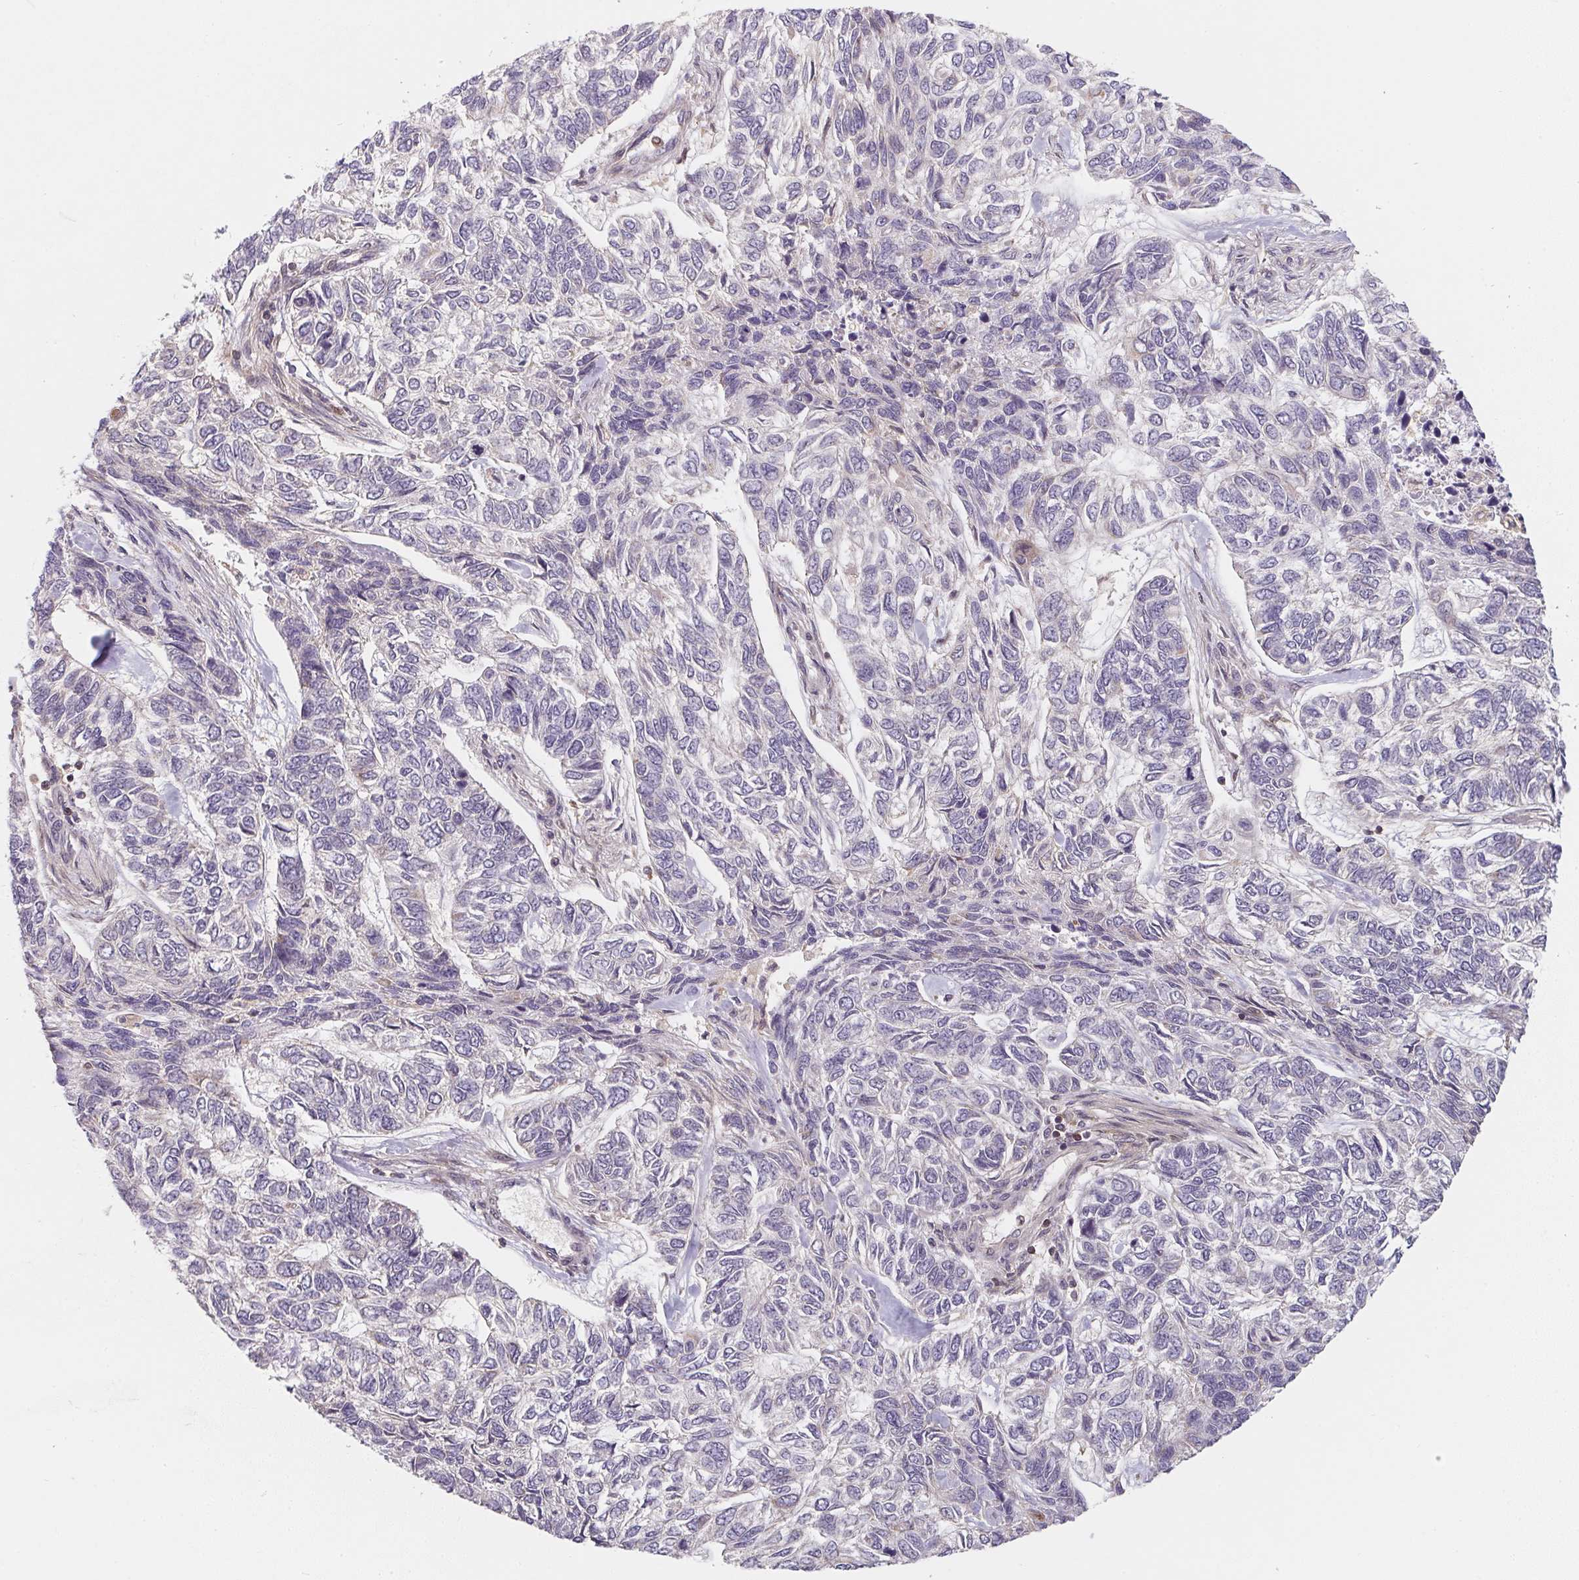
{"staining": {"intensity": "negative", "quantity": "none", "location": "none"}, "tissue": "skin cancer", "cell_type": "Tumor cells", "image_type": "cancer", "snomed": [{"axis": "morphology", "description": "Basal cell carcinoma"}, {"axis": "topography", "description": "Skin"}], "caption": "This is an IHC photomicrograph of basal cell carcinoma (skin). There is no staining in tumor cells.", "gene": "ANKRD13A", "patient": {"sex": "female", "age": 65}}